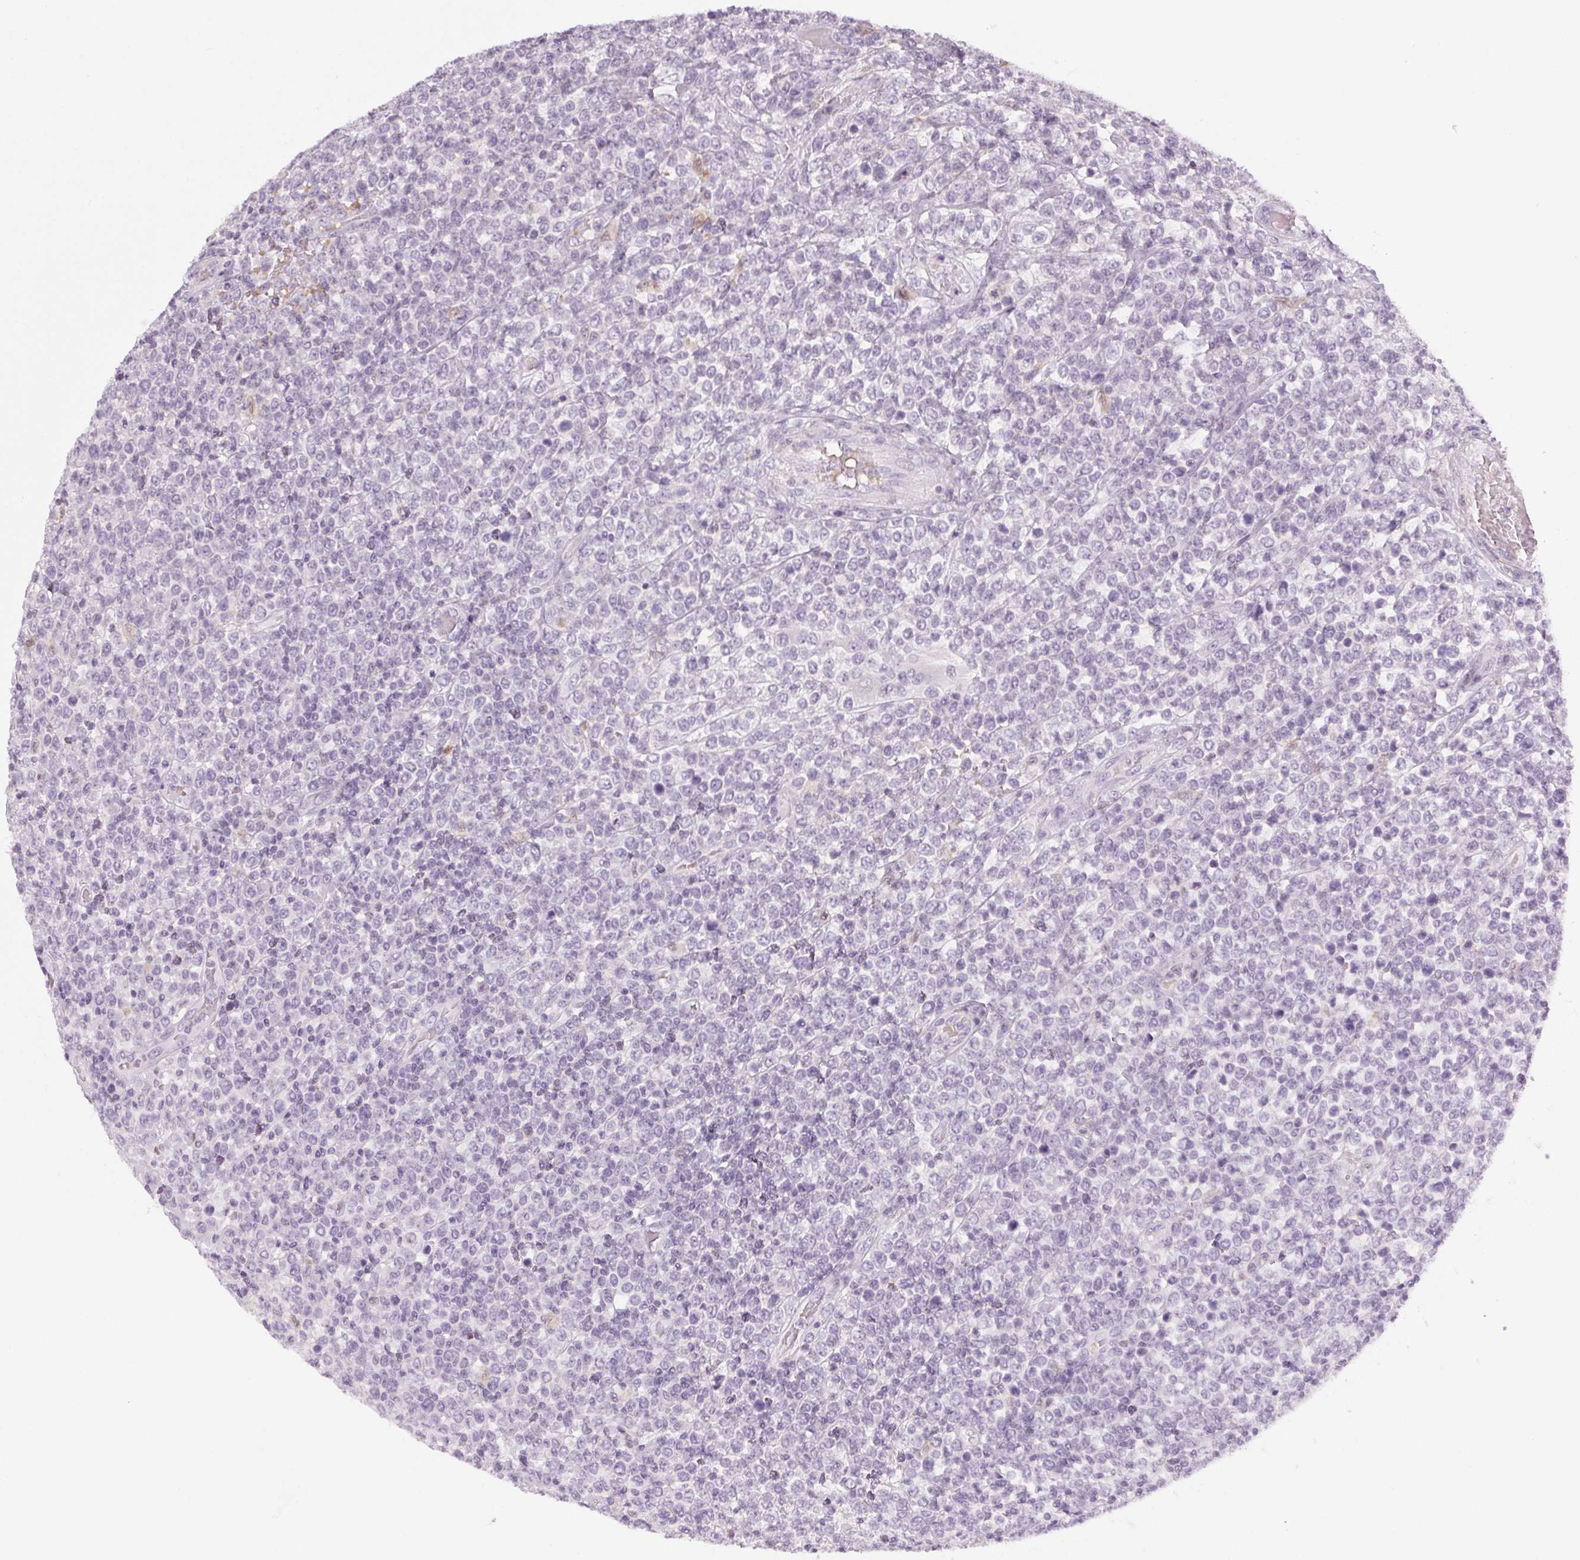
{"staining": {"intensity": "negative", "quantity": "none", "location": "none"}, "tissue": "lymphoma", "cell_type": "Tumor cells", "image_type": "cancer", "snomed": [{"axis": "morphology", "description": "Malignant lymphoma, non-Hodgkin's type, High grade"}, {"axis": "topography", "description": "Soft tissue"}], "caption": "The image exhibits no staining of tumor cells in lymphoma.", "gene": "SLC6A19", "patient": {"sex": "female", "age": 56}}